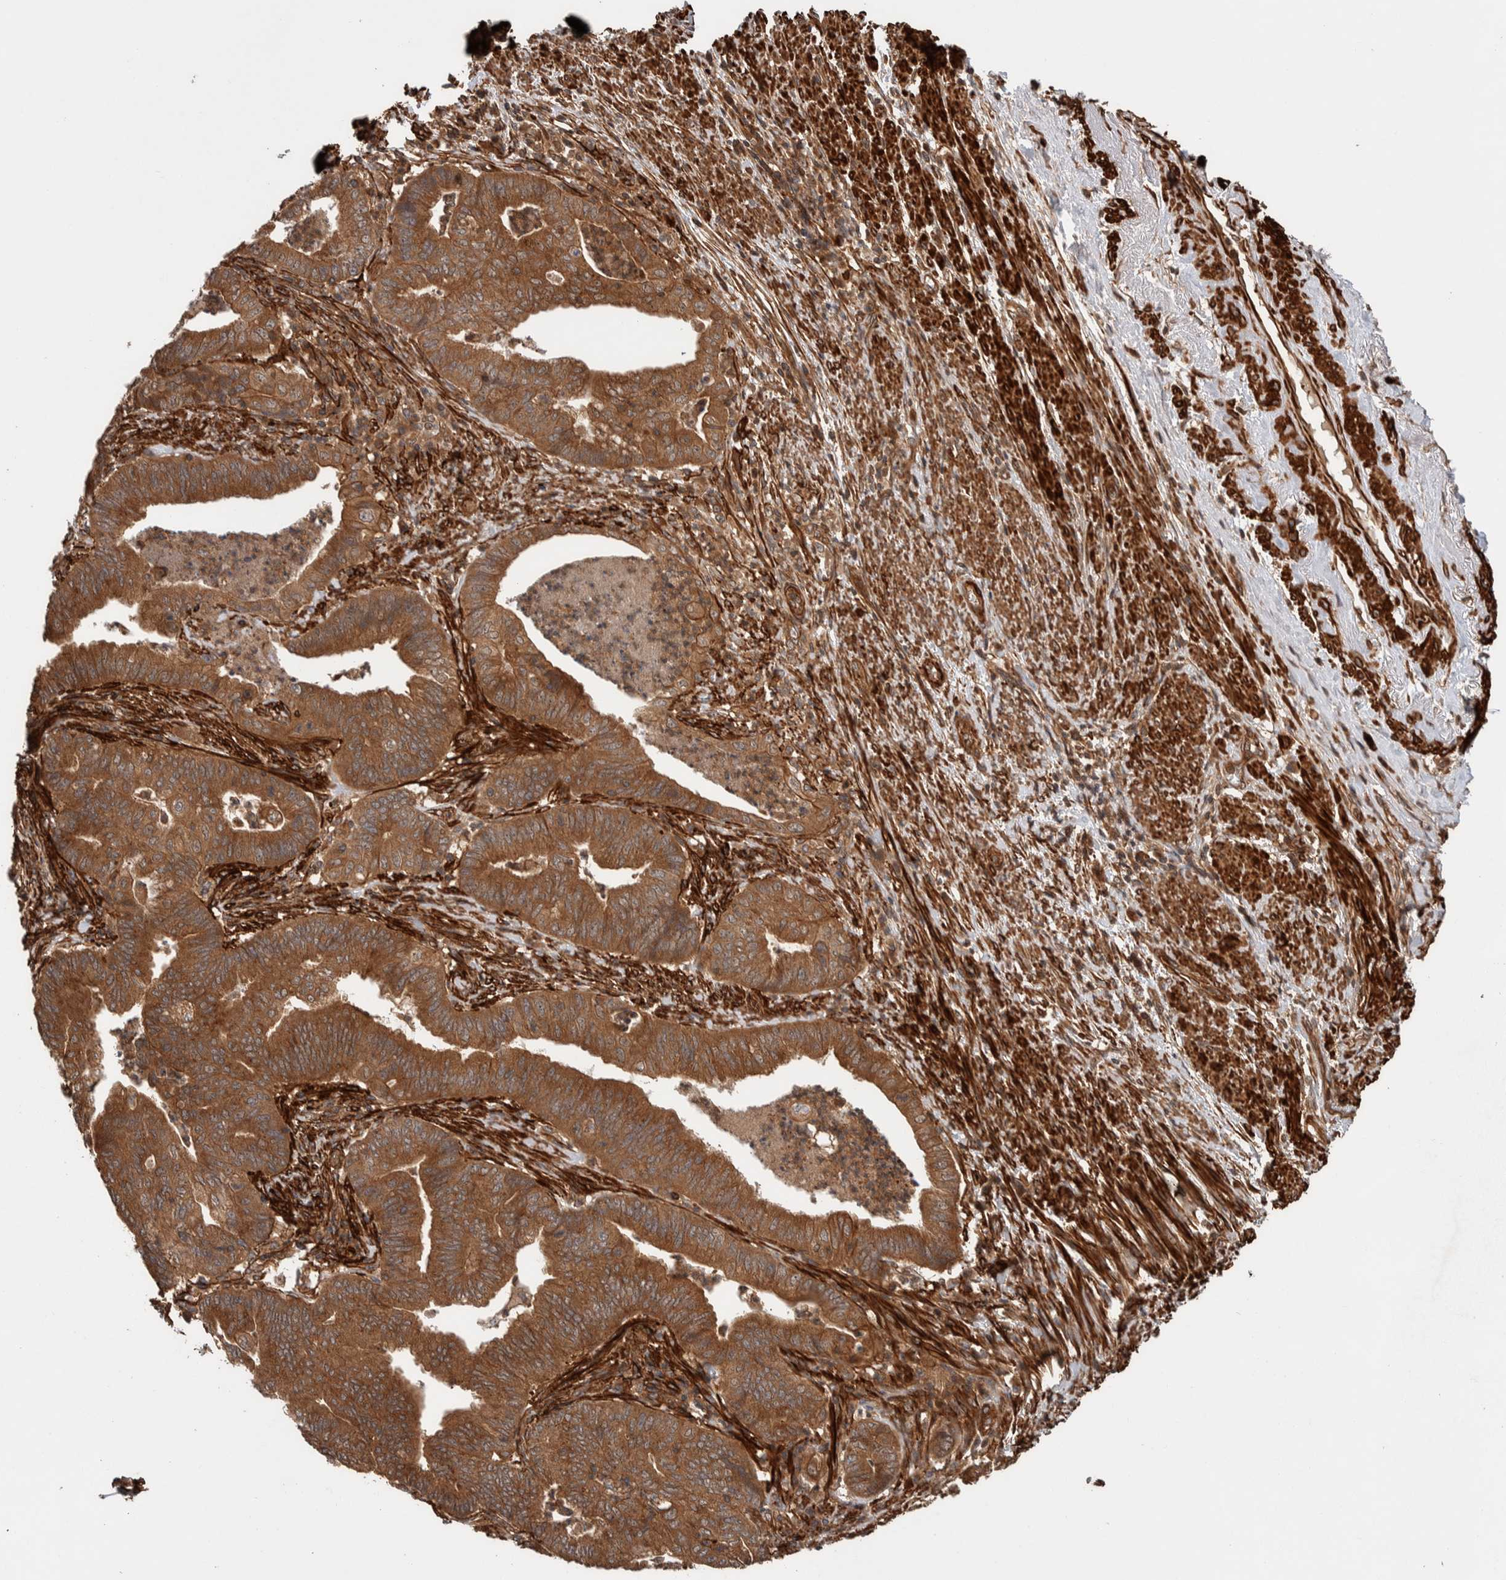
{"staining": {"intensity": "moderate", "quantity": ">75%", "location": "cytoplasmic/membranous"}, "tissue": "endometrial cancer", "cell_type": "Tumor cells", "image_type": "cancer", "snomed": [{"axis": "morphology", "description": "Polyp, NOS"}, {"axis": "morphology", "description": "Adenocarcinoma, NOS"}, {"axis": "morphology", "description": "Adenoma, NOS"}, {"axis": "topography", "description": "Endometrium"}], "caption": "The immunohistochemical stain shows moderate cytoplasmic/membranous expression in tumor cells of endometrial polyp tissue. (Brightfield microscopy of DAB IHC at high magnification).", "gene": "SYNRG", "patient": {"sex": "female", "age": 79}}